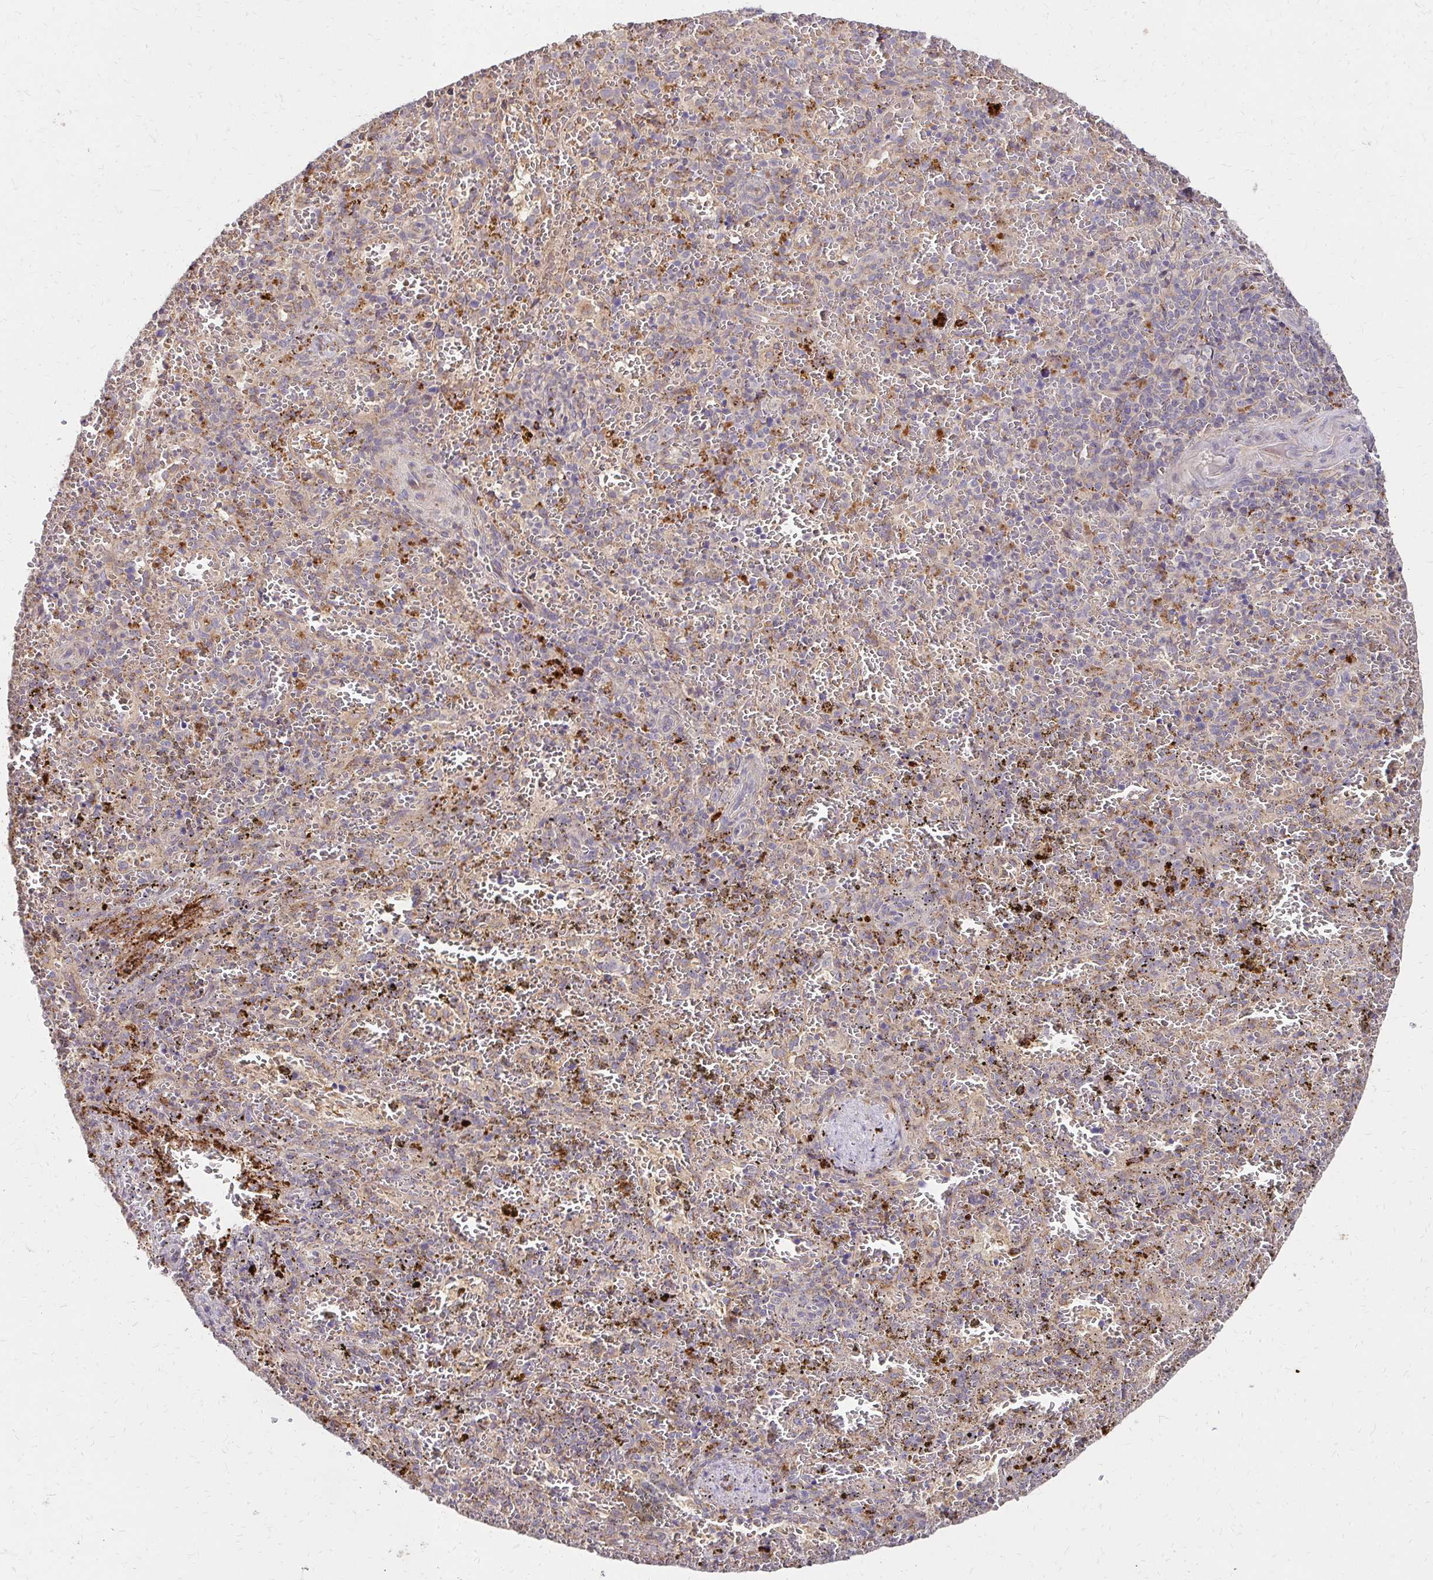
{"staining": {"intensity": "negative", "quantity": "none", "location": "none"}, "tissue": "spleen", "cell_type": "Cells in red pulp", "image_type": "normal", "snomed": [{"axis": "morphology", "description": "Normal tissue, NOS"}, {"axis": "topography", "description": "Spleen"}], "caption": "Cells in red pulp show no significant expression in unremarkable spleen.", "gene": "IDUA", "patient": {"sex": "female", "age": 50}}